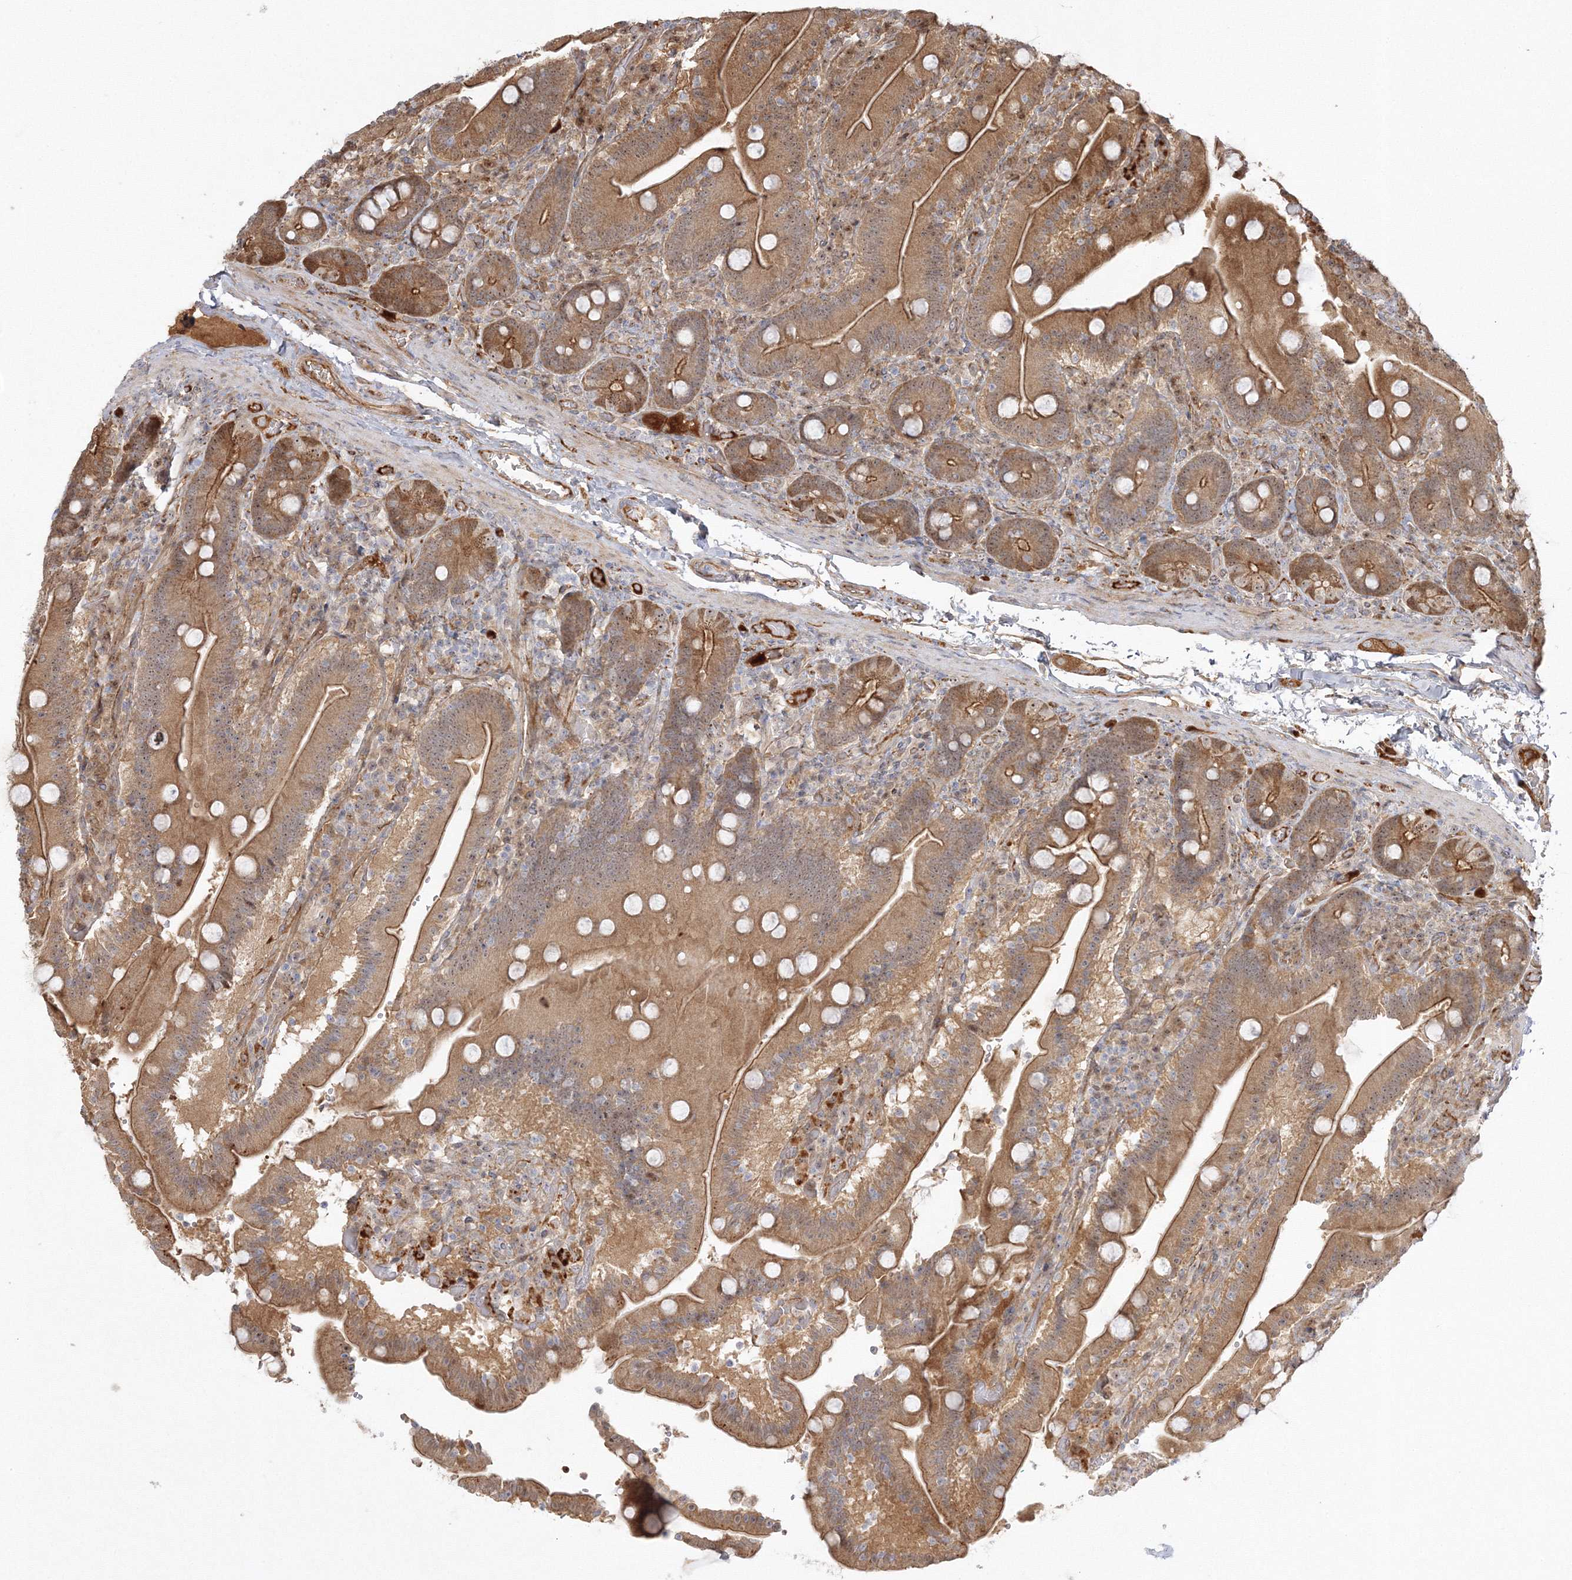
{"staining": {"intensity": "moderate", "quantity": ">75%", "location": "cytoplasmic/membranous,nuclear"}, "tissue": "duodenum", "cell_type": "Glandular cells", "image_type": "normal", "snomed": [{"axis": "morphology", "description": "Normal tissue, NOS"}, {"axis": "topography", "description": "Duodenum"}], "caption": "Immunohistochemistry image of benign duodenum stained for a protein (brown), which shows medium levels of moderate cytoplasmic/membranous,nuclear staining in about >75% of glandular cells.", "gene": "NPM3", "patient": {"sex": "female", "age": 62}}